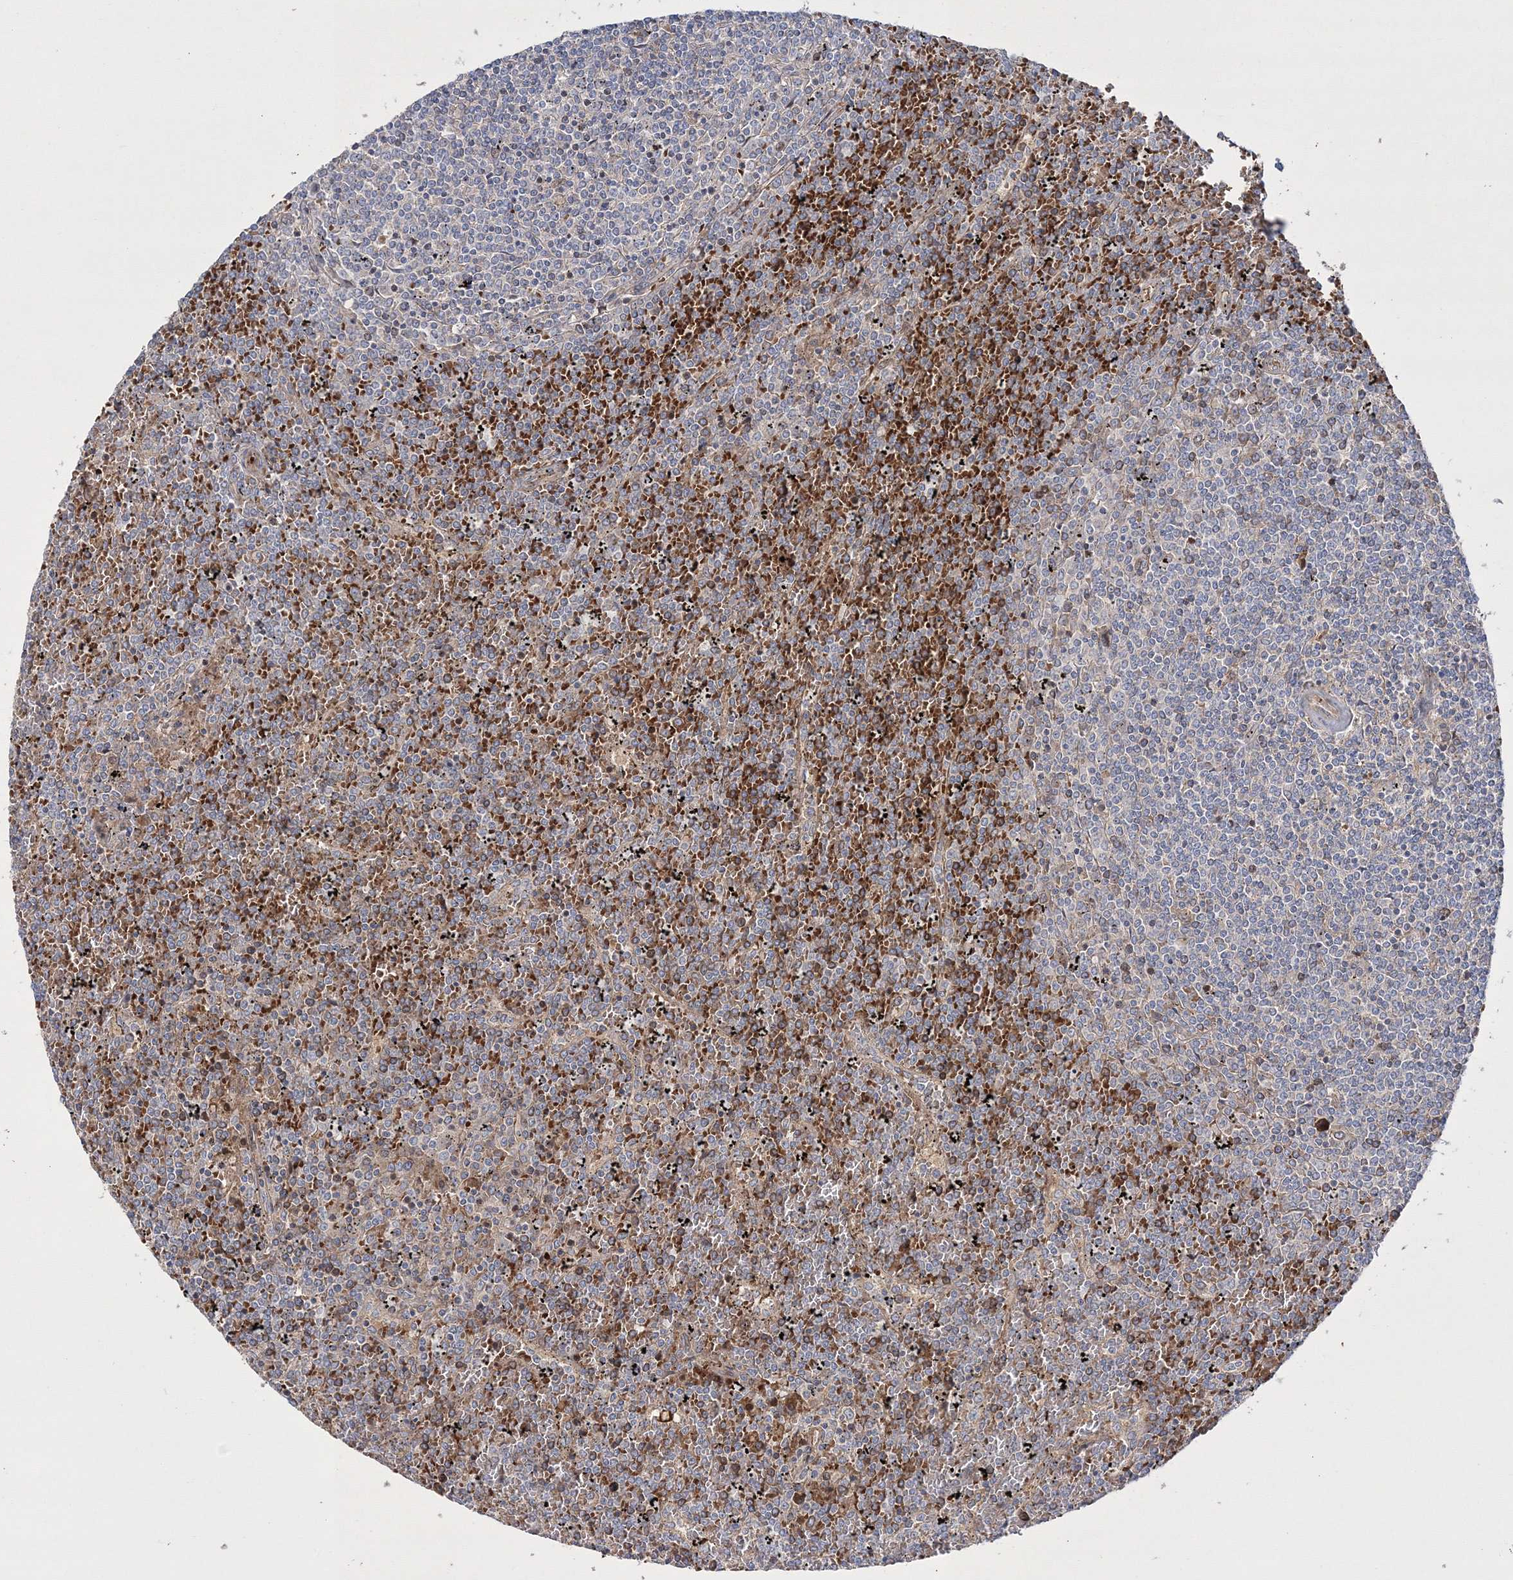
{"staining": {"intensity": "negative", "quantity": "none", "location": "none"}, "tissue": "lymphoma", "cell_type": "Tumor cells", "image_type": "cancer", "snomed": [{"axis": "morphology", "description": "Malignant lymphoma, non-Hodgkin's type, Low grade"}, {"axis": "topography", "description": "Spleen"}], "caption": "This is an immunohistochemistry photomicrograph of human lymphoma. There is no expression in tumor cells.", "gene": "ZSWIM6", "patient": {"sex": "female", "age": 19}}